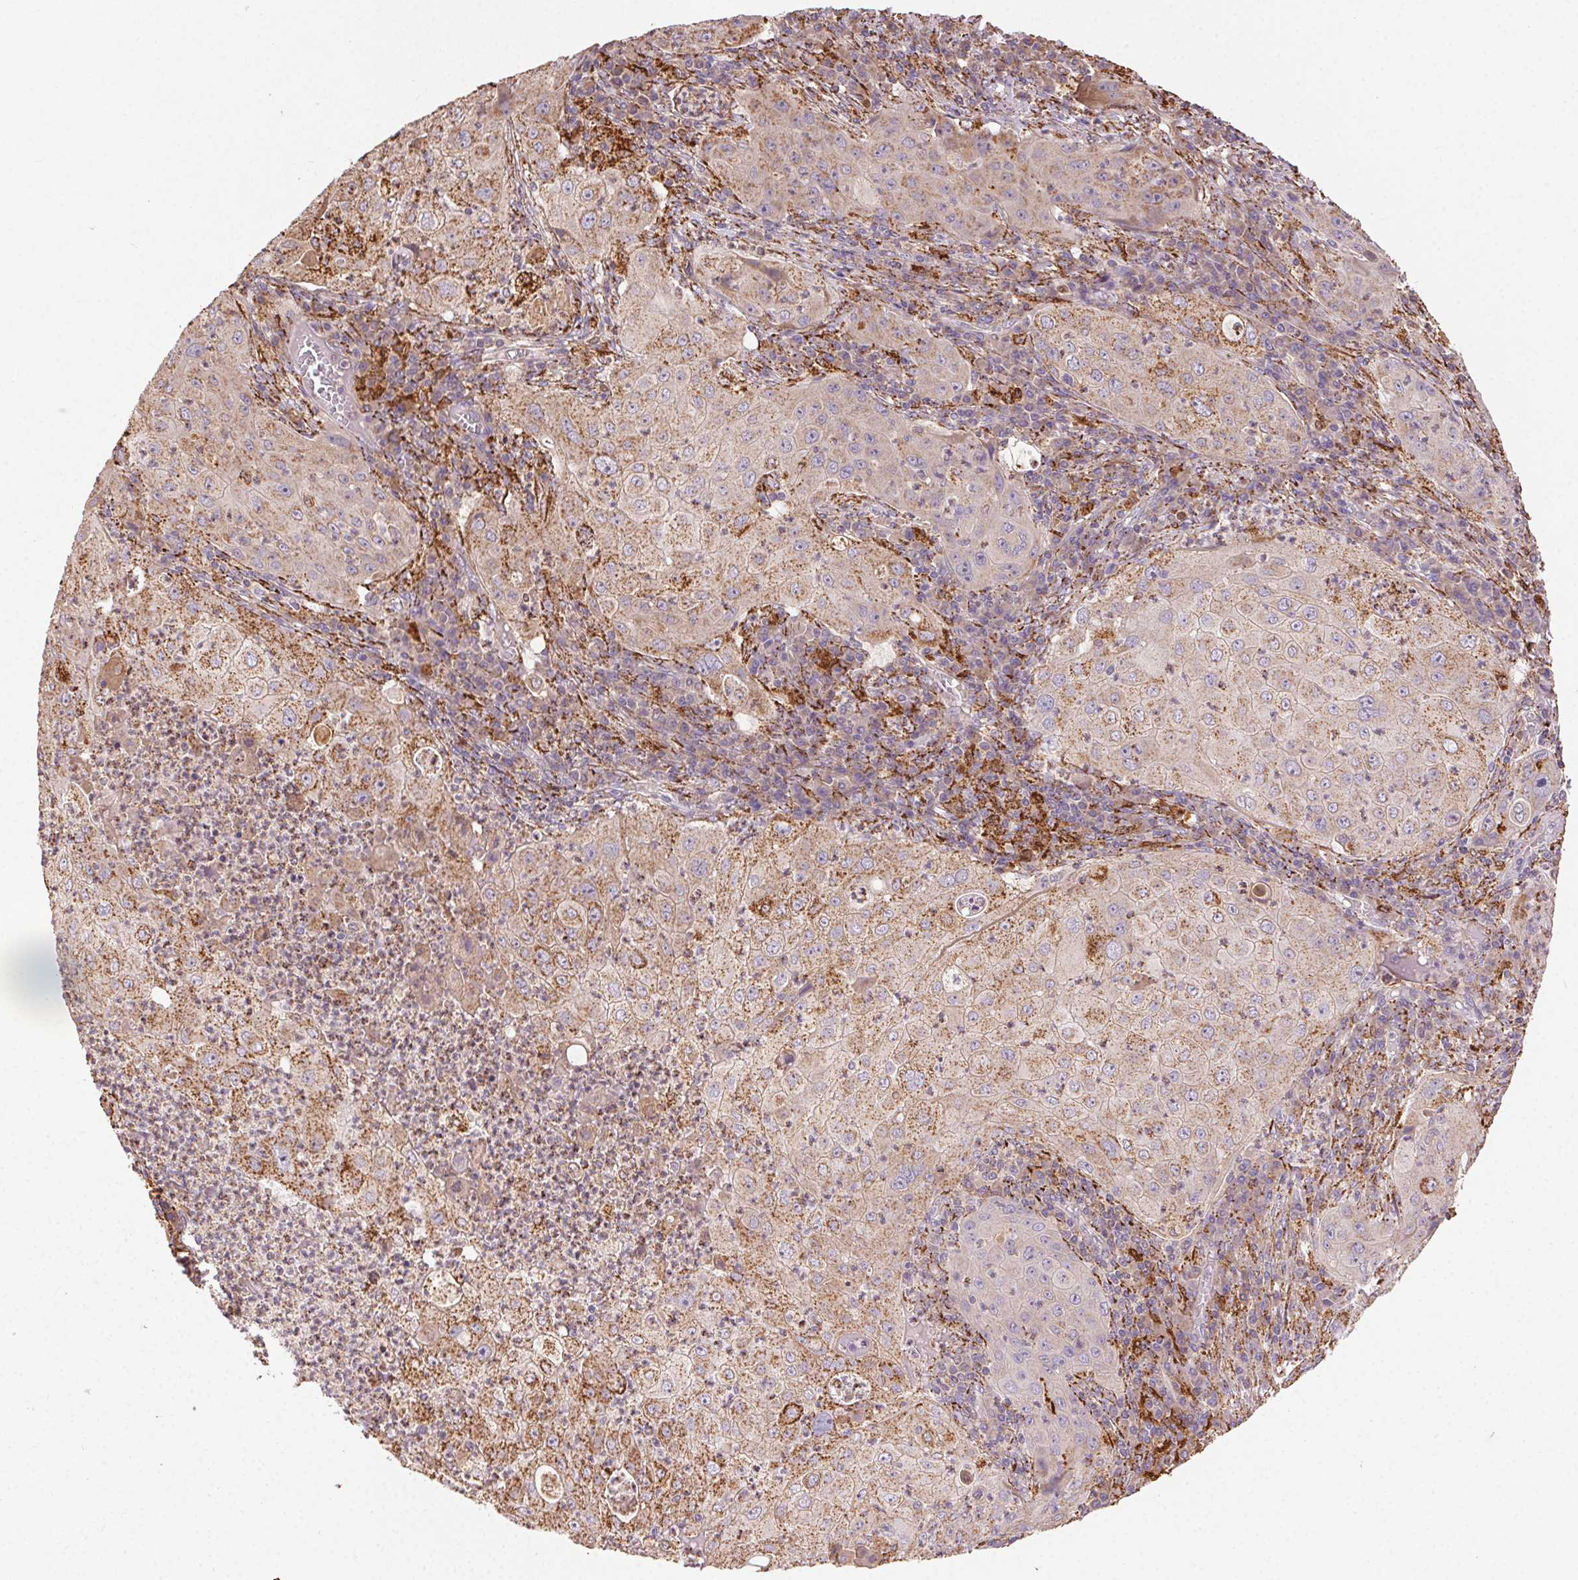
{"staining": {"intensity": "weak", "quantity": ">75%", "location": "cytoplasmic/membranous"}, "tissue": "lung cancer", "cell_type": "Tumor cells", "image_type": "cancer", "snomed": [{"axis": "morphology", "description": "Squamous cell carcinoma, NOS"}, {"axis": "topography", "description": "Lung"}], "caption": "A brown stain highlights weak cytoplasmic/membranous expression of a protein in human lung cancer tumor cells.", "gene": "FNBP1L", "patient": {"sex": "female", "age": 59}}